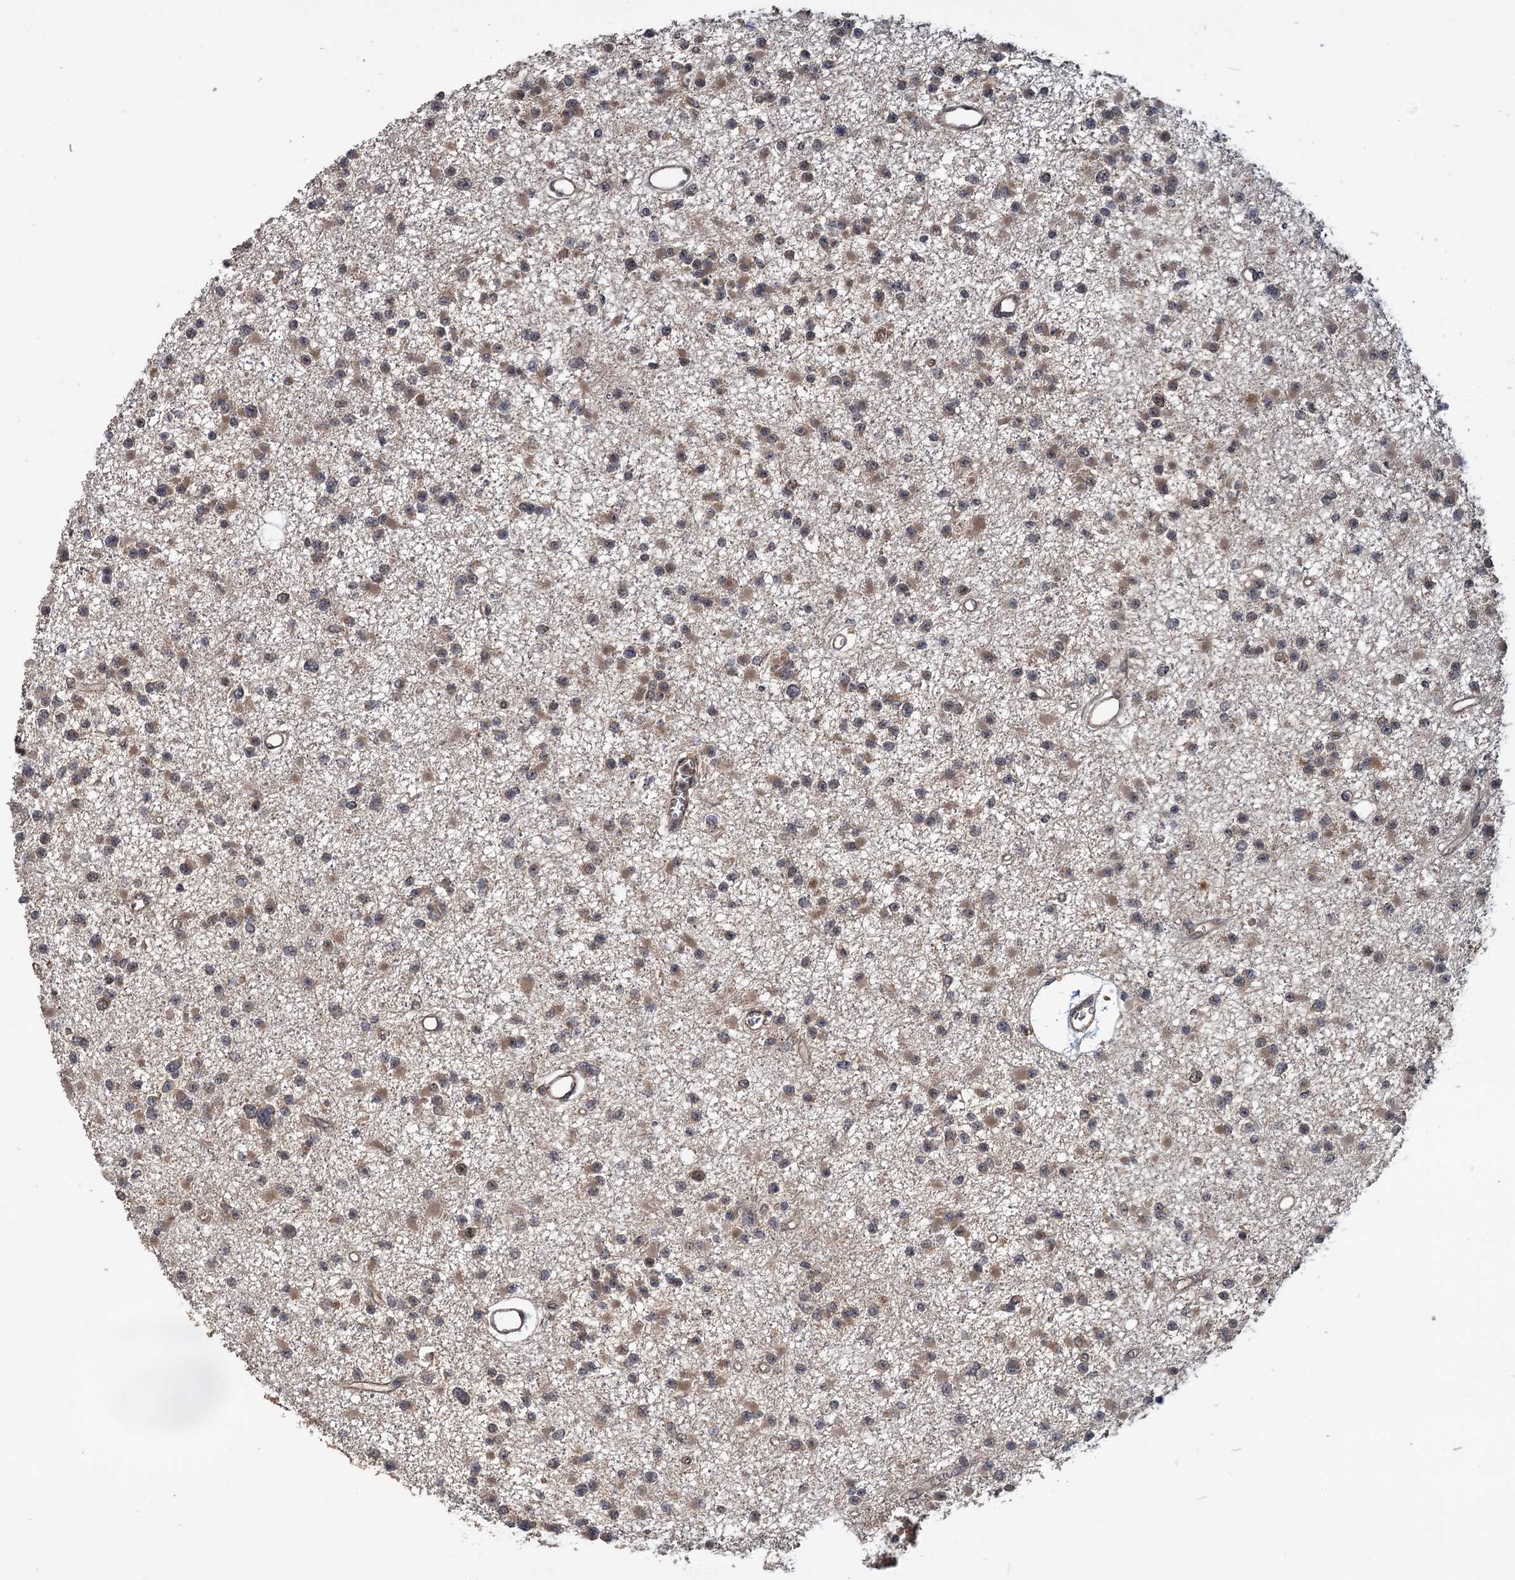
{"staining": {"intensity": "weak", "quantity": ">75%", "location": "cytoplasmic/membranous"}, "tissue": "glioma", "cell_type": "Tumor cells", "image_type": "cancer", "snomed": [{"axis": "morphology", "description": "Glioma, malignant, Low grade"}, {"axis": "topography", "description": "Brain"}], "caption": "Approximately >75% of tumor cells in glioma reveal weak cytoplasmic/membranous protein positivity as visualized by brown immunohistochemical staining.", "gene": "KANSL2", "patient": {"sex": "female", "age": 22}}